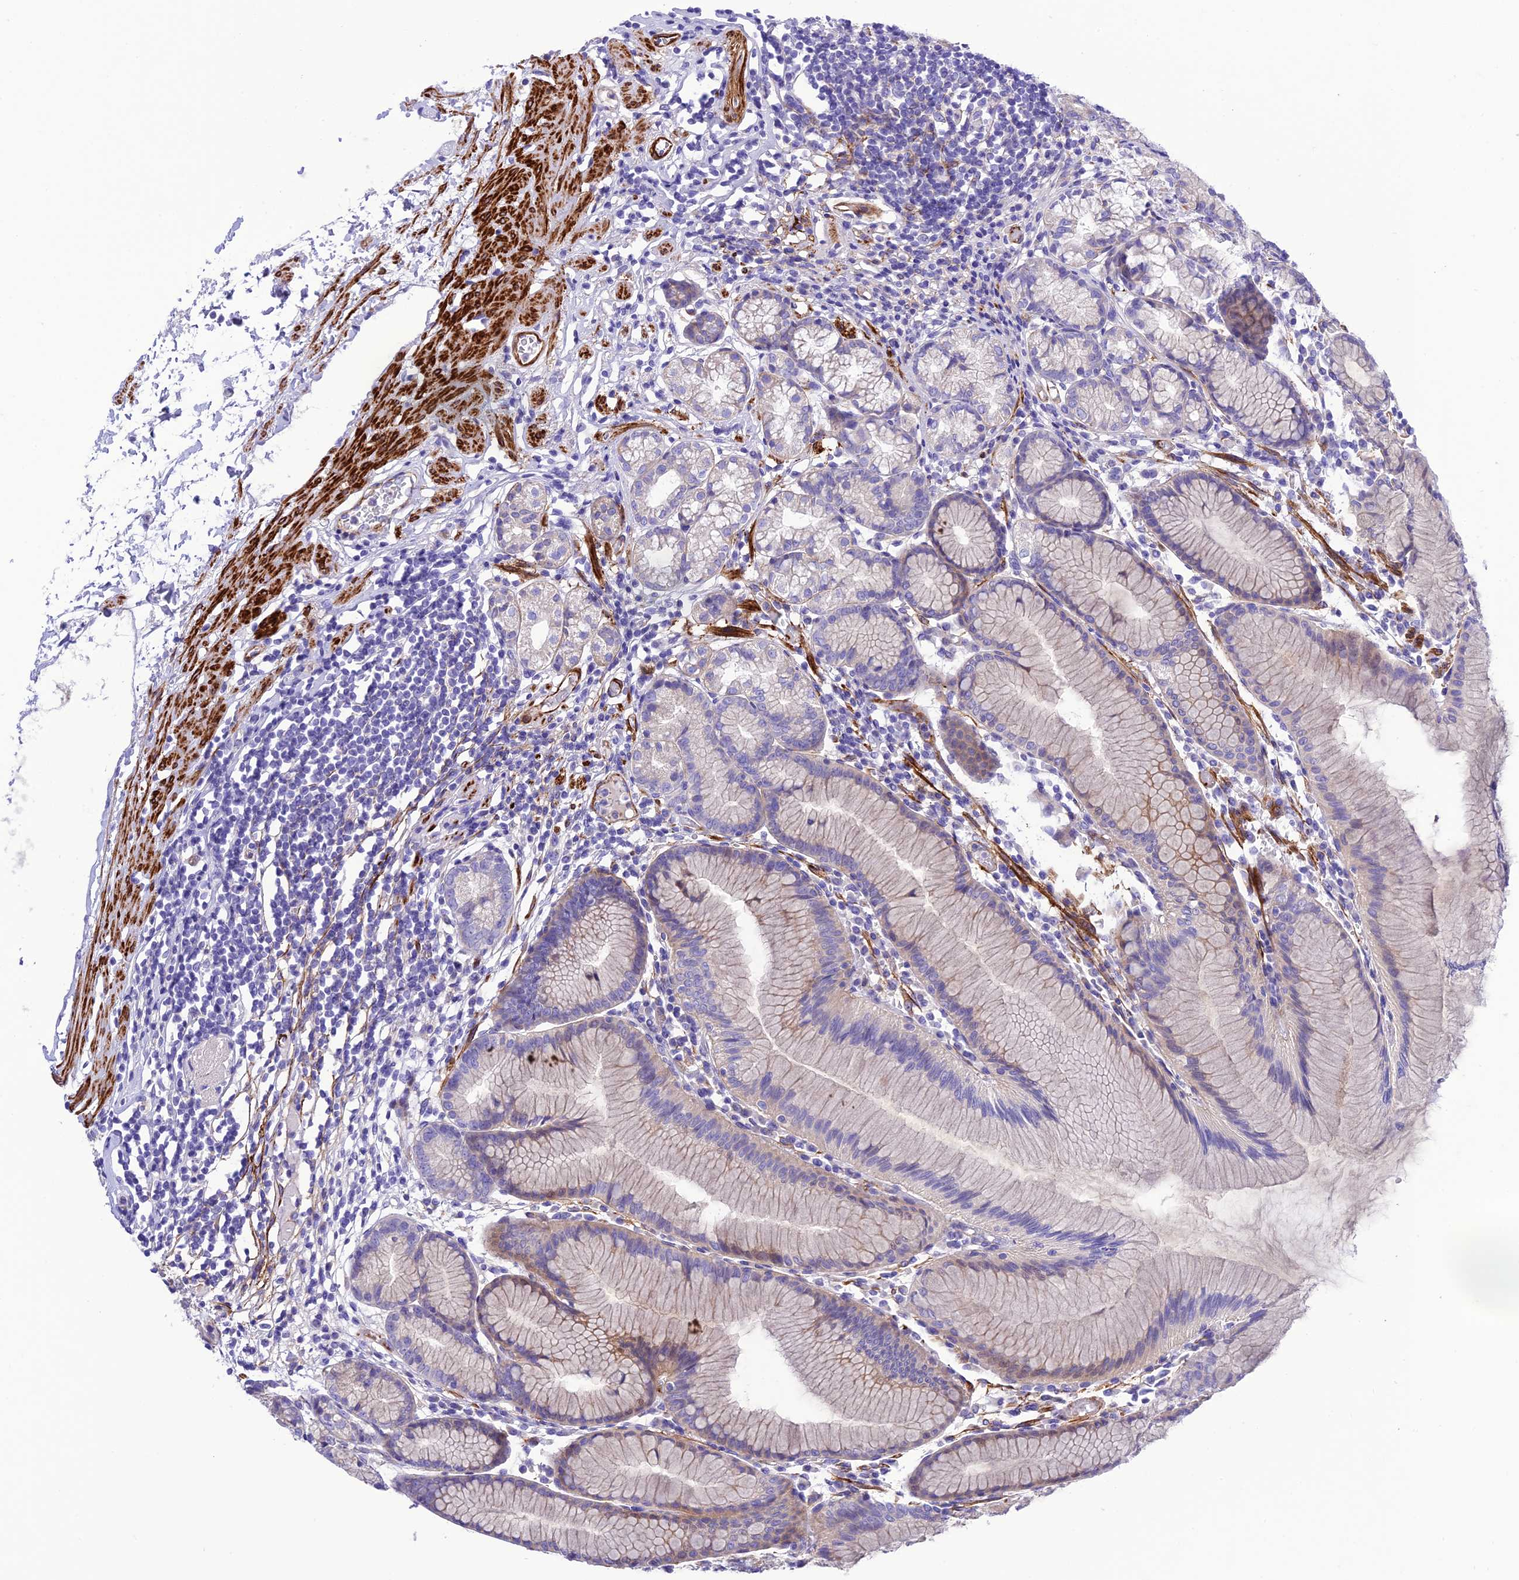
{"staining": {"intensity": "weak", "quantity": "<25%", "location": "cytoplasmic/membranous"}, "tissue": "stomach", "cell_type": "Glandular cells", "image_type": "normal", "snomed": [{"axis": "morphology", "description": "Normal tissue, NOS"}, {"axis": "topography", "description": "Stomach"}], "caption": "The photomicrograph shows no staining of glandular cells in benign stomach. Brightfield microscopy of immunohistochemistry (IHC) stained with DAB (brown) and hematoxylin (blue), captured at high magnification.", "gene": "FRA10AC1", "patient": {"sex": "female", "age": 57}}